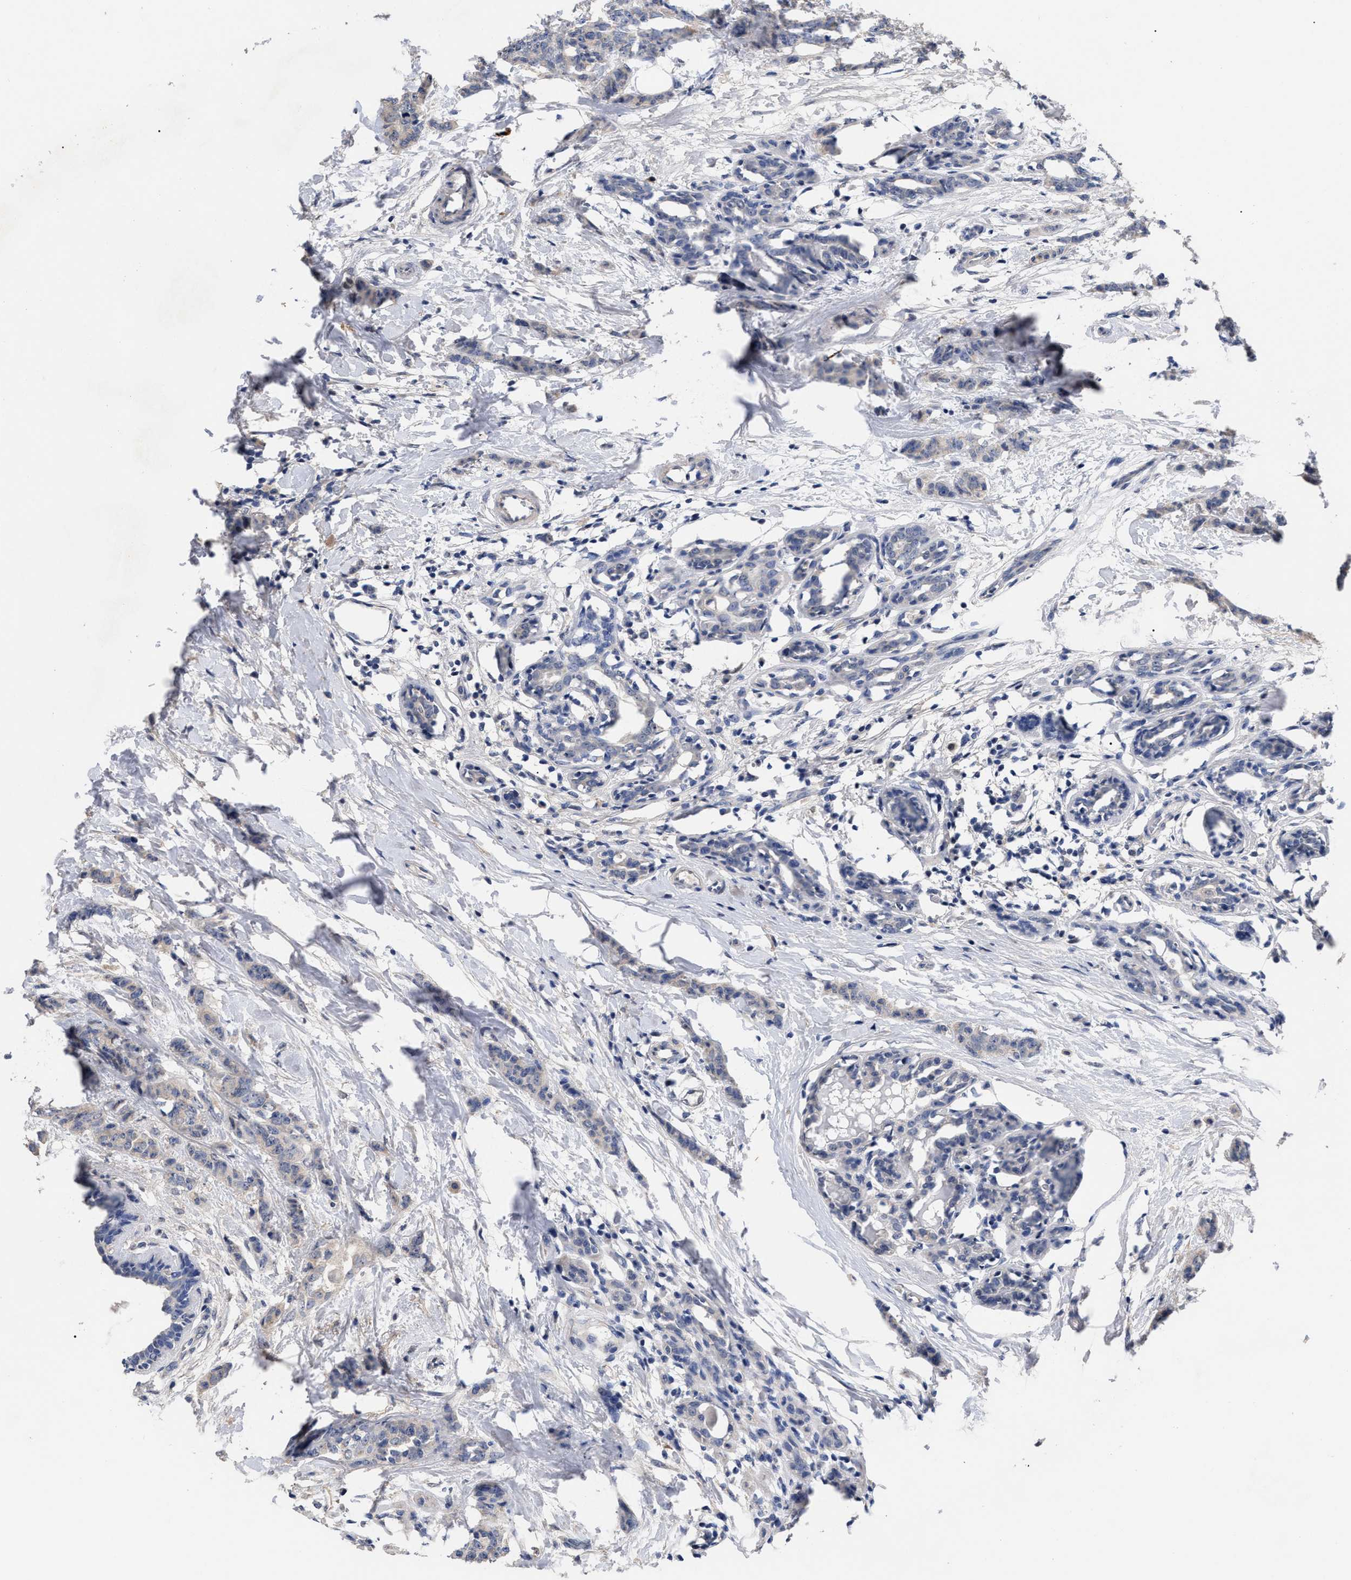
{"staining": {"intensity": "negative", "quantity": "none", "location": "none"}, "tissue": "breast cancer", "cell_type": "Tumor cells", "image_type": "cancer", "snomed": [{"axis": "morphology", "description": "Normal tissue, NOS"}, {"axis": "morphology", "description": "Duct carcinoma"}, {"axis": "topography", "description": "Breast"}], "caption": "Protein analysis of breast invasive ductal carcinoma reveals no significant staining in tumor cells. (Brightfield microscopy of DAB immunohistochemistry at high magnification).", "gene": "CCN5", "patient": {"sex": "female", "age": 40}}